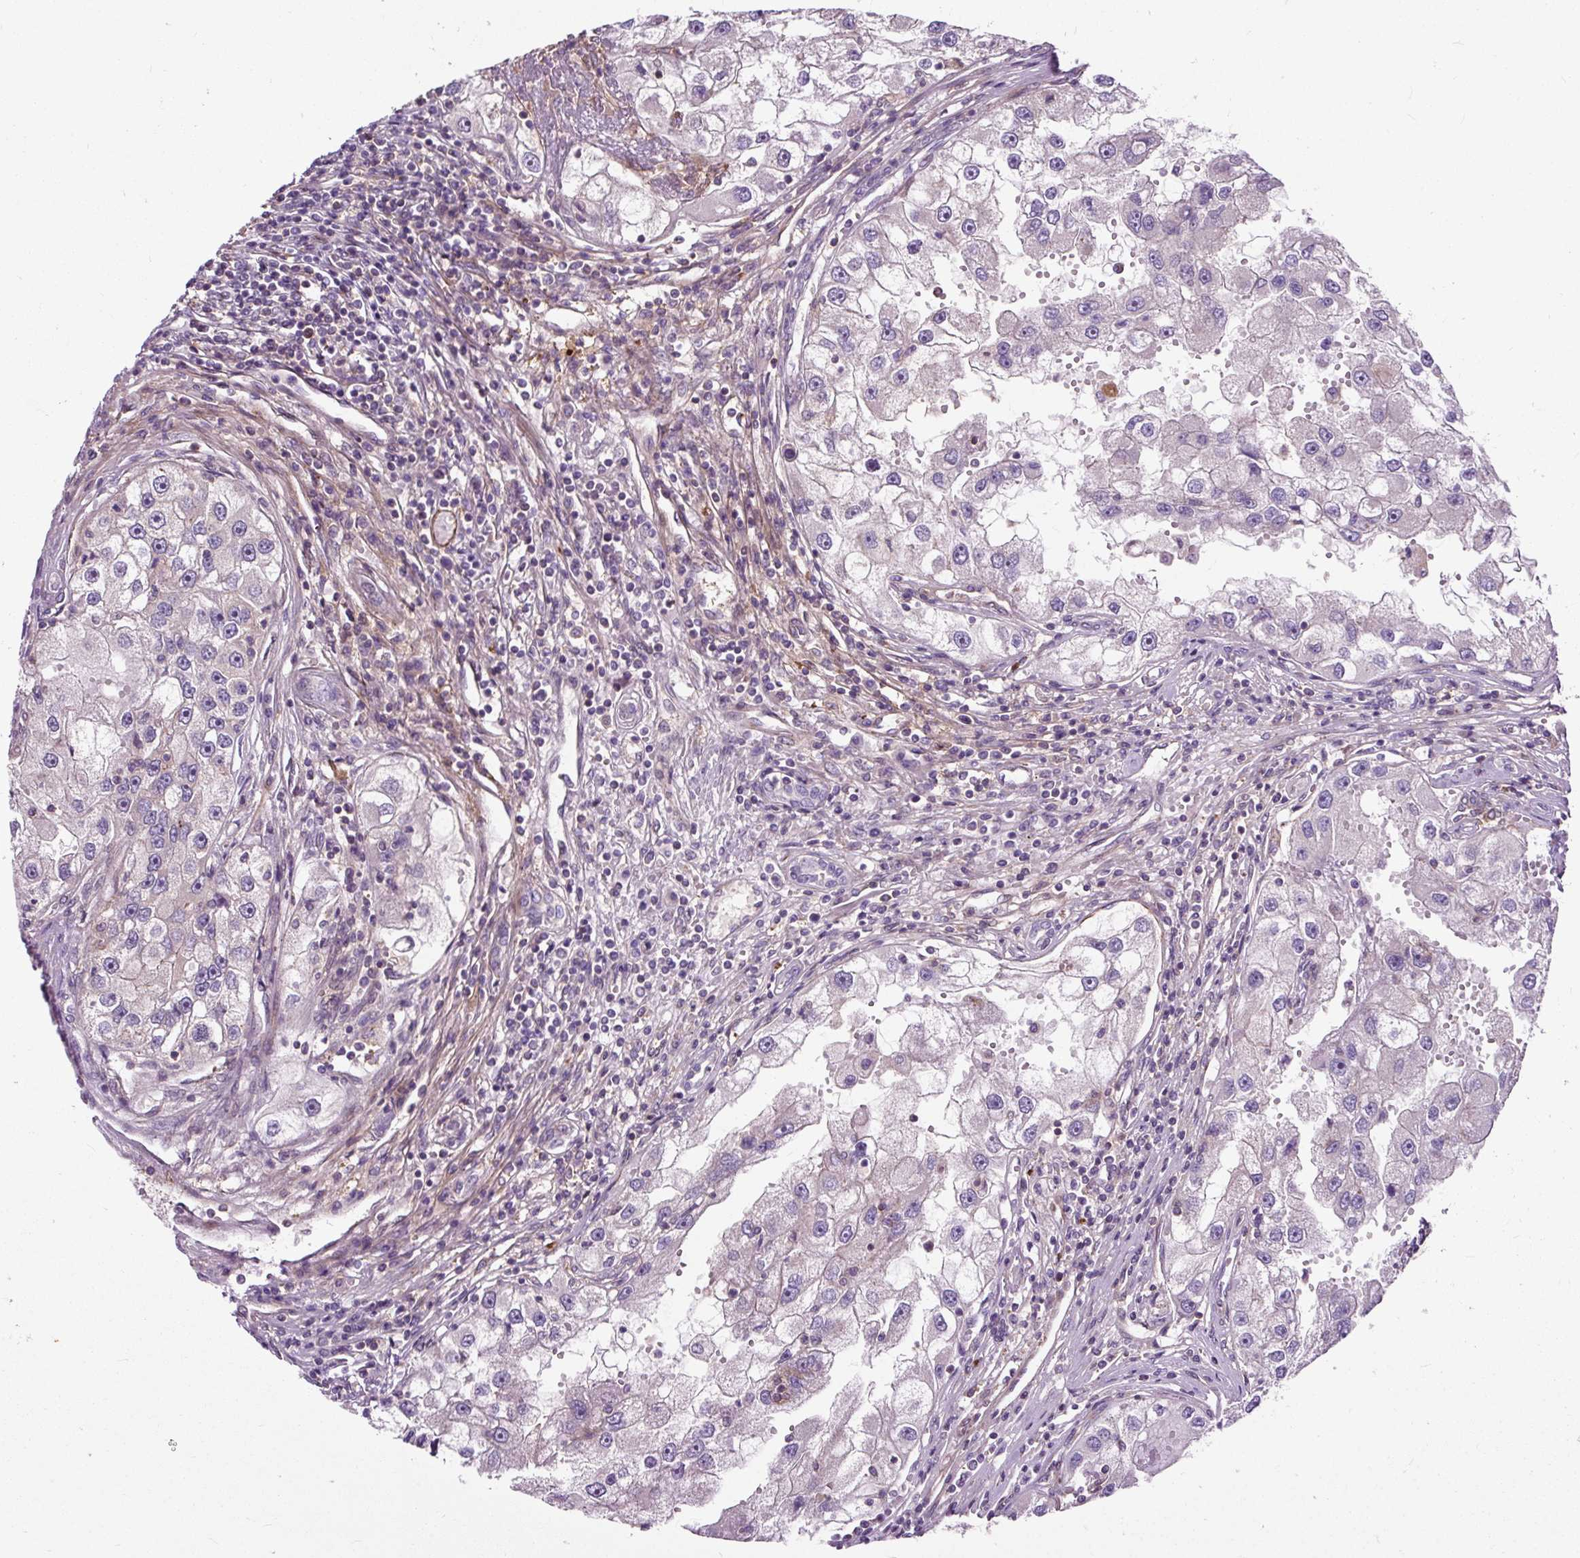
{"staining": {"intensity": "negative", "quantity": "none", "location": "none"}, "tissue": "renal cancer", "cell_type": "Tumor cells", "image_type": "cancer", "snomed": [{"axis": "morphology", "description": "Adenocarcinoma, NOS"}, {"axis": "topography", "description": "Kidney"}], "caption": "An immunohistochemistry micrograph of renal cancer (adenocarcinoma) is shown. There is no staining in tumor cells of renal cancer (adenocarcinoma). The staining was performed using DAB (3,3'-diaminobenzidine) to visualize the protein expression in brown, while the nuclei were stained in blue with hematoxylin (Magnification: 20x).", "gene": "PCDHGB3", "patient": {"sex": "male", "age": 63}}